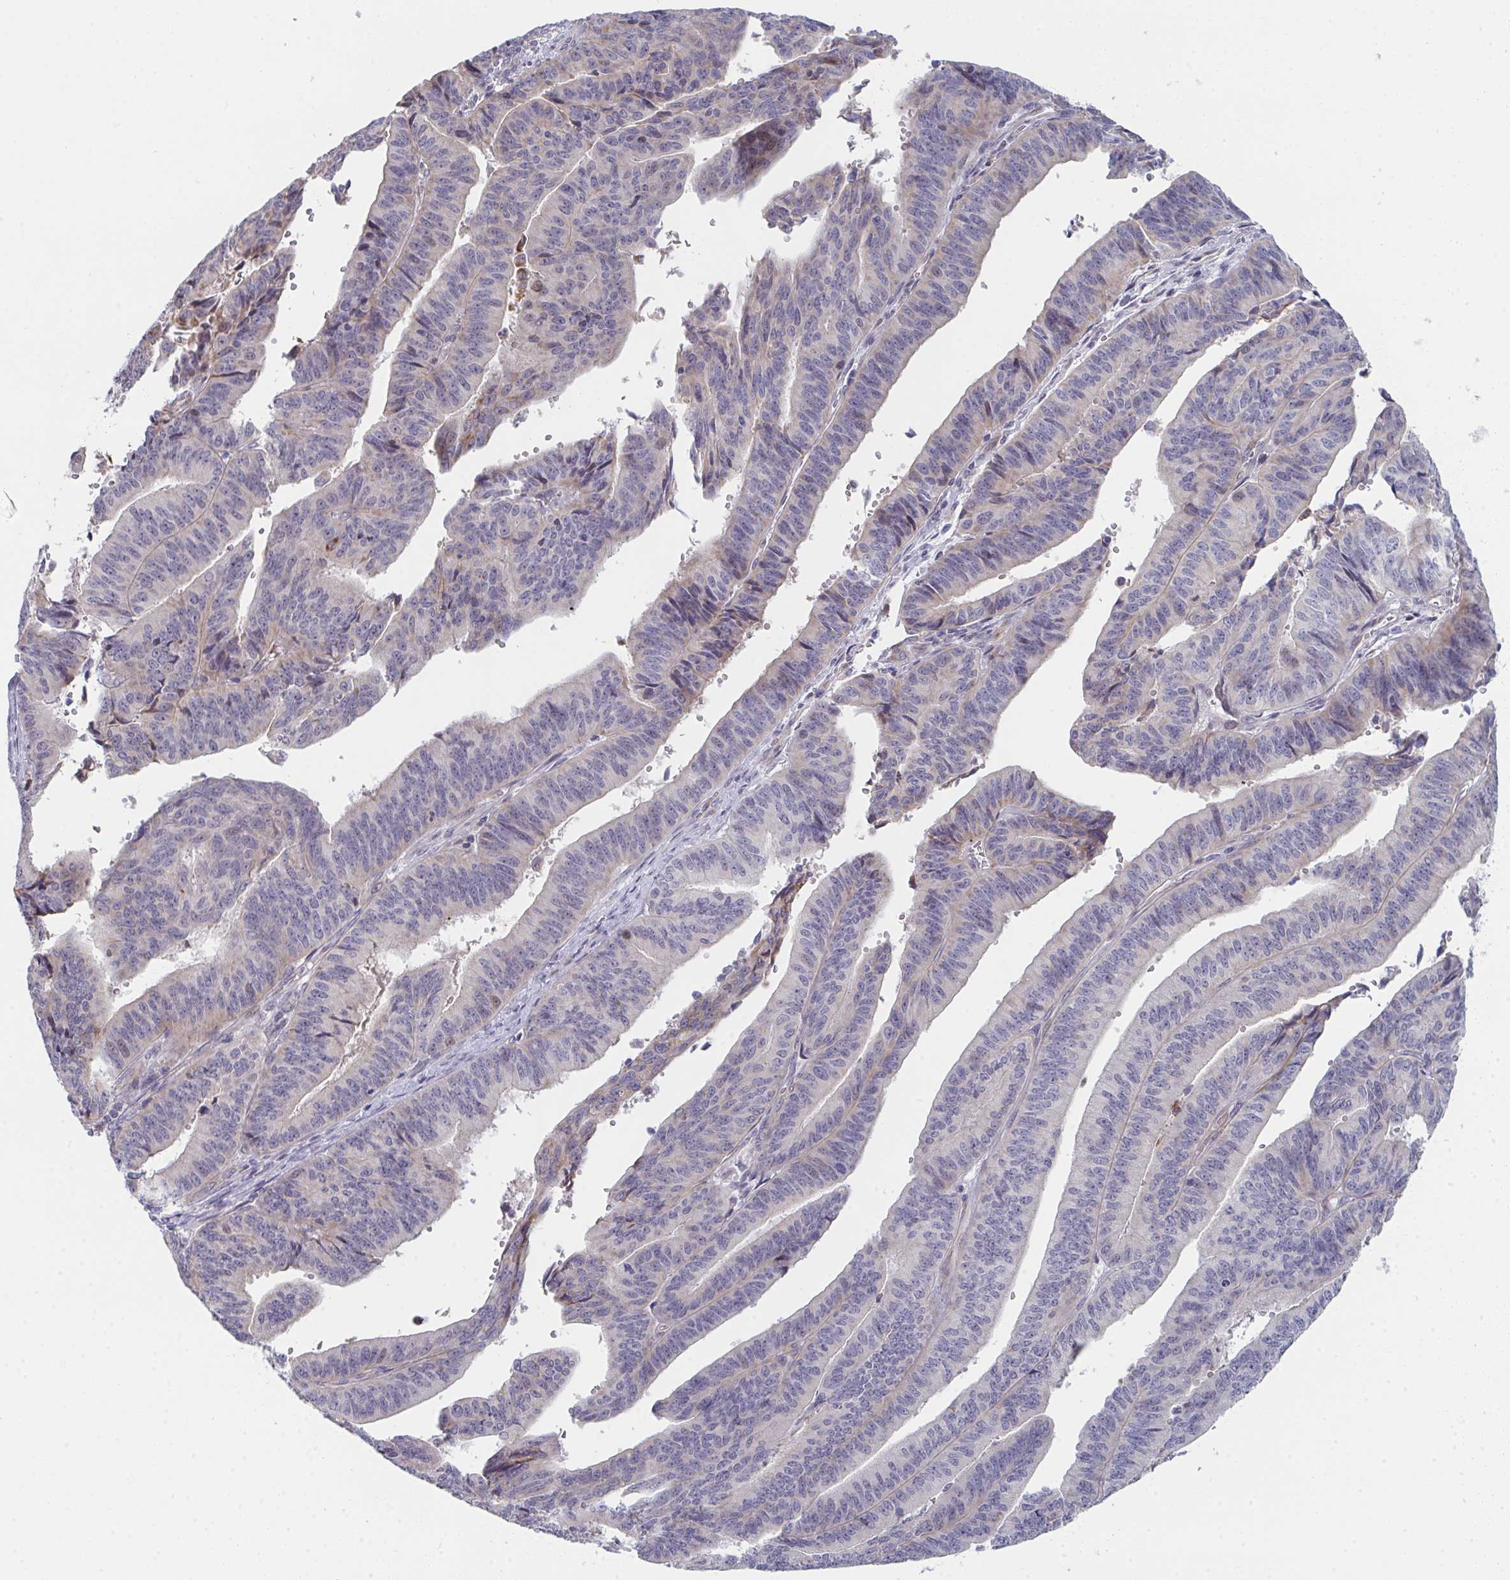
{"staining": {"intensity": "negative", "quantity": "none", "location": "none"}, "tissue": "endometrial cancer", "cell_type": "Tumor cells", "image_type": "cancer", "snomed": [{"axis": "morphology", "description": "Adenocarcinoma, NOS"}, {"axis": "topography", "description": "Endometrium"}], "caption": "The photomicrograph demonstrates no significant staining in tumor cells of adenocarcinoma (endometrial). (DAB immunohistochemistry, high magnification).", "gene": "VWDE", "patient": {"sex": "female", "age": 65}}